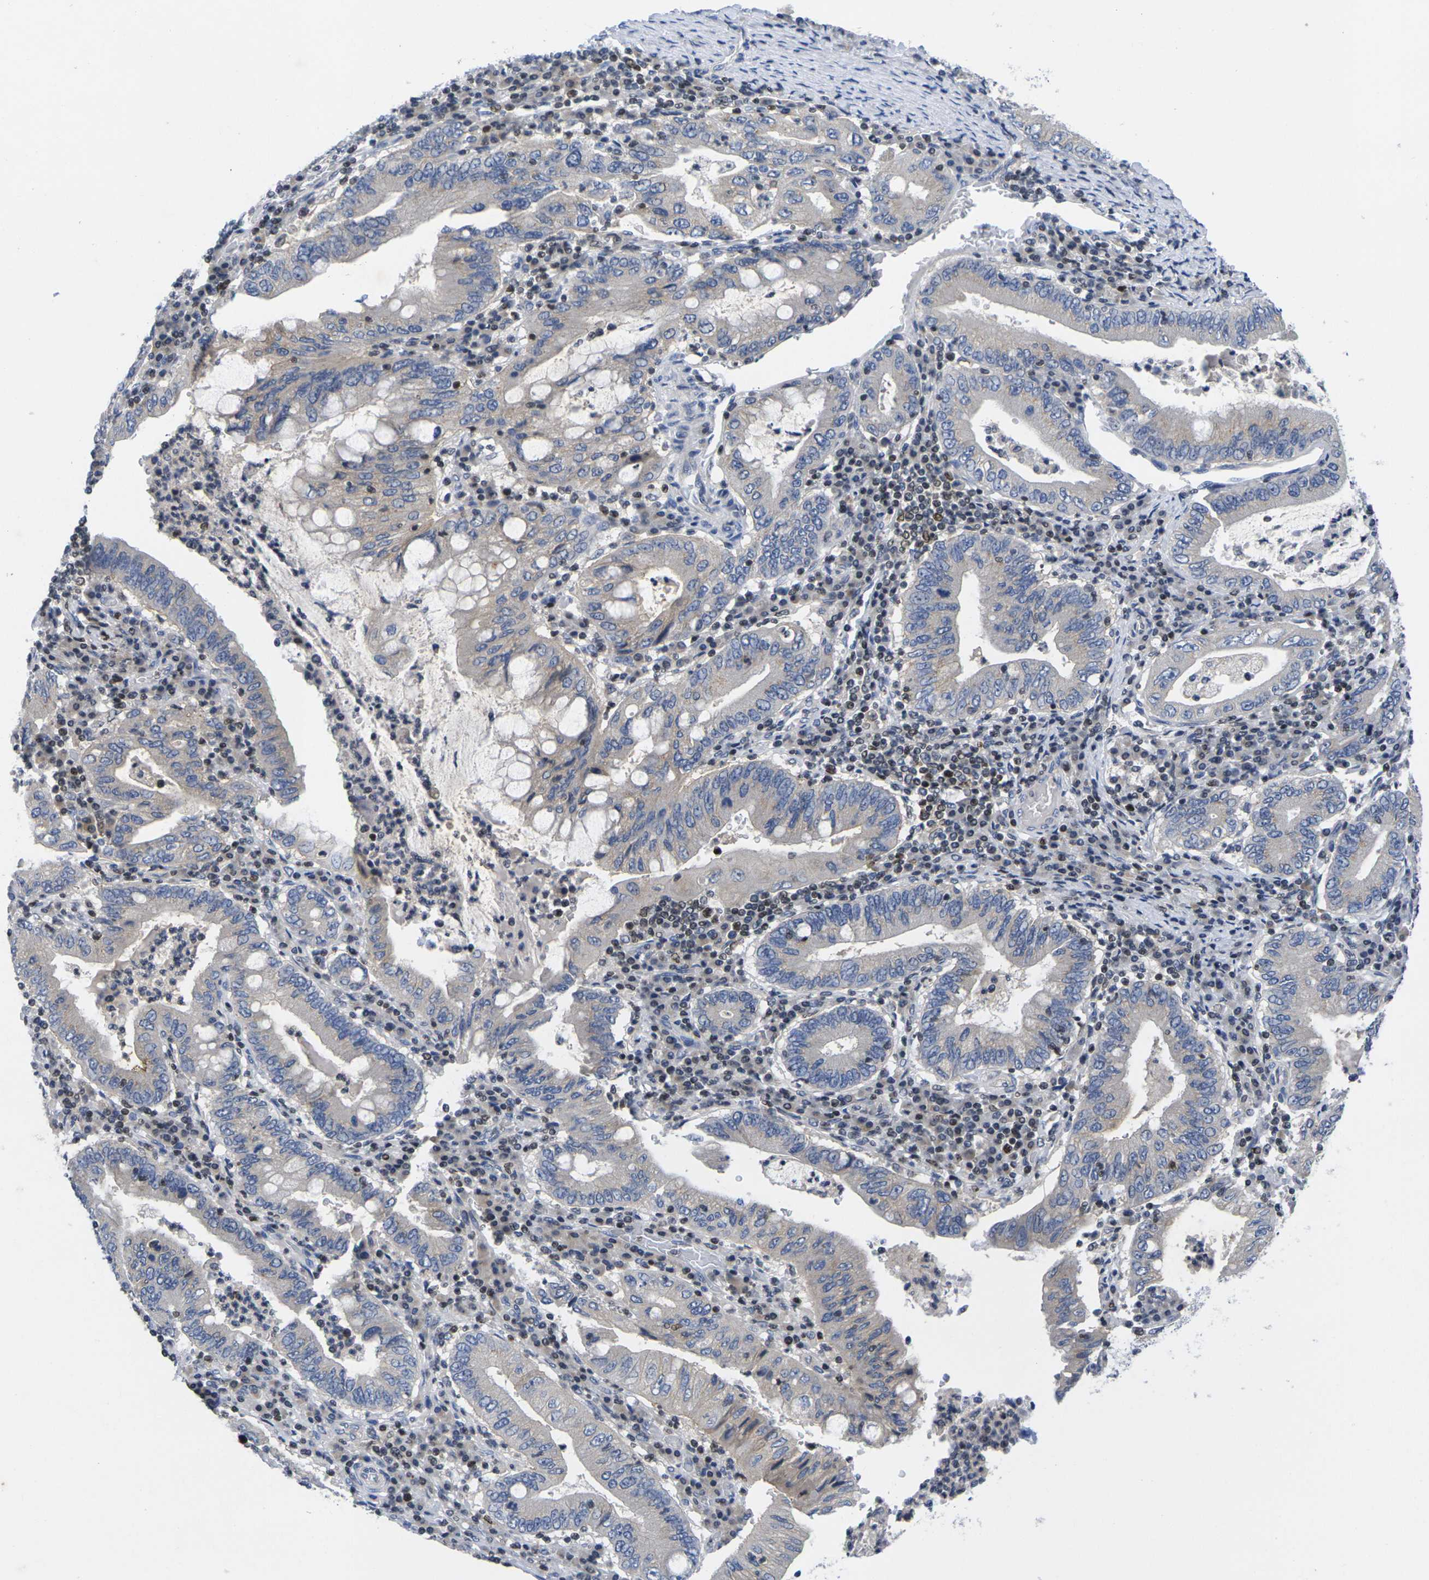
{"staining": {"intensity": "negative", "quantity": "none", "location": "none"}, "tissue": "stomach cancer", "cell_type": "Tumor cells", "image_type": "cancer", "snomed": [{"axis": "morphology", "description": "Normal tissue, NOS"}, {"axis": "morphology", "description": "Adenocarcinoma, NOS"}, {"axis": "topography", "description": "Esophagus"}, {"axis": "topography", "description": "Stomach, upper"}, {"axis": "topography", "description": "Peripheral nerve tissue"}], "caption": "Immunohistochemical staining of human stomach cancer demonstrates no significant staining in tumor cells.", "gene": "IKZF1", "patient": {"sex": "male", "age": 62}}